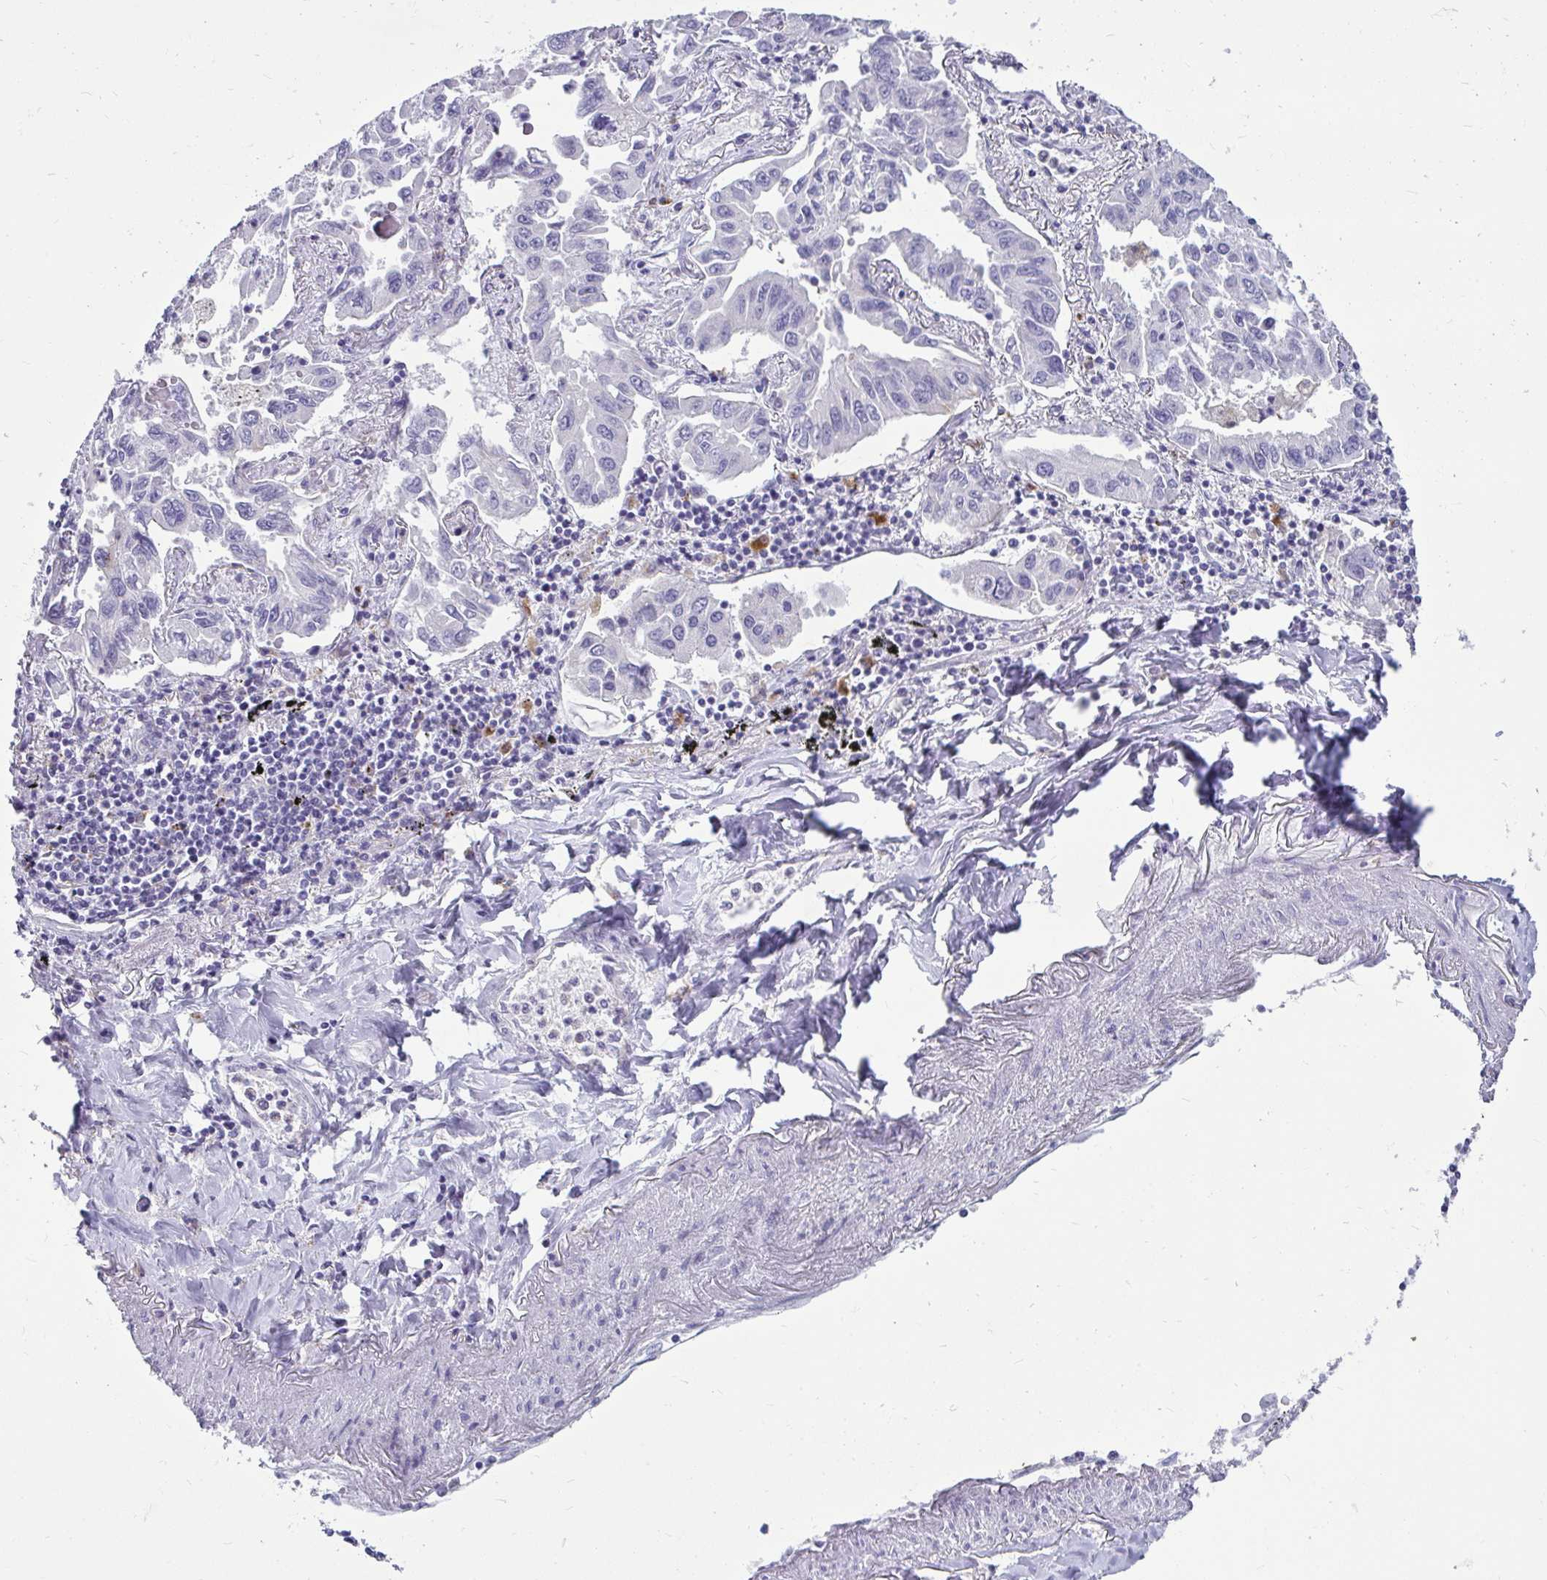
{"staining": {"intensity": "negative", "quantity": "none", "location": "none"}, "tissue": "lung cancer", "cell_type": "Tumor cells", "image_type": "cancer", "snomed": [{"axis": "morphology", "description": "Adenocarcinoma, NOS"}, {"axis": "topography", "description": "Lung"}], "caption": "A photomicrograph of human adenocarcinoma (lung) is negative for staining in tumor cells.", "gene": "CTSZ", "patient": {"sex": "male", "age": 64}}